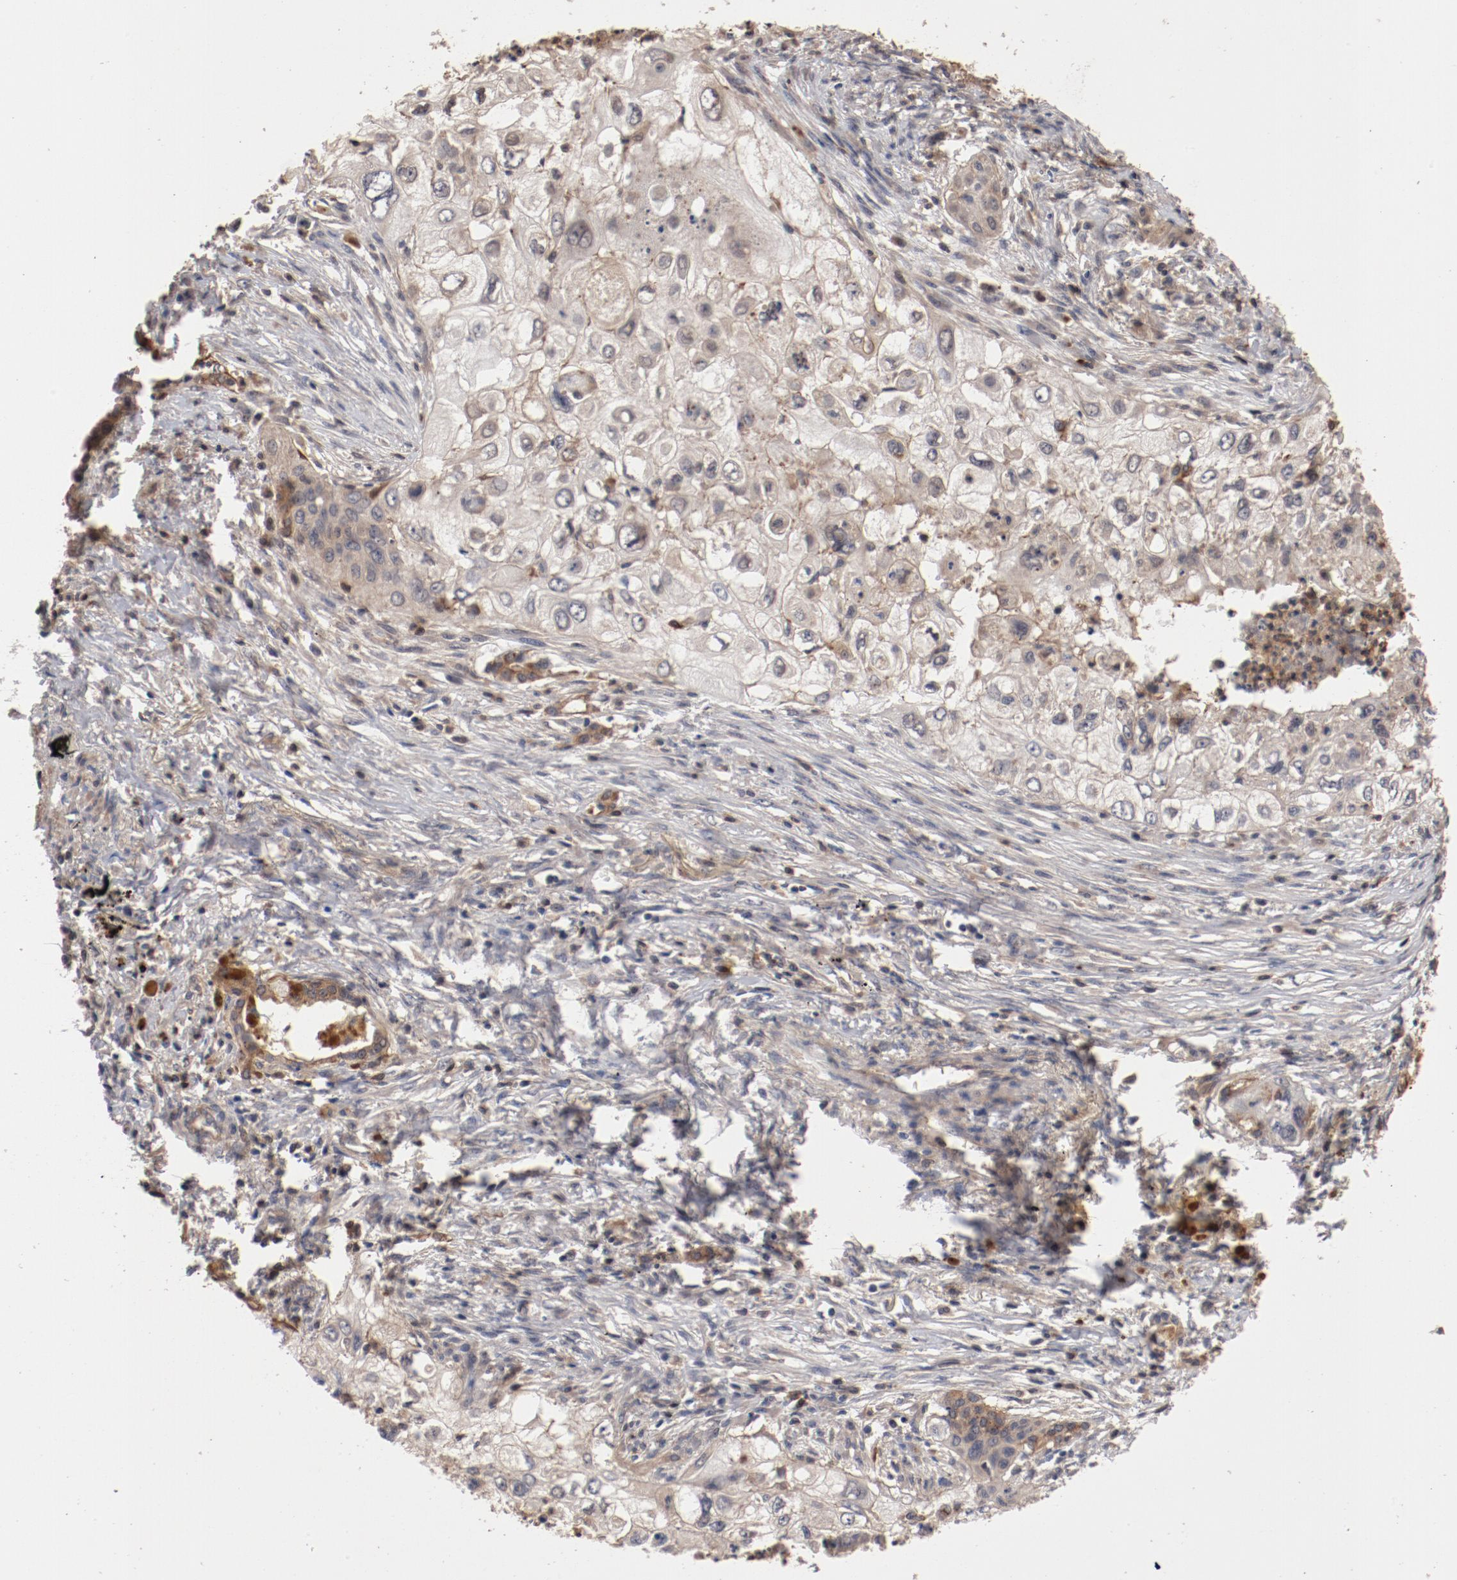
{"staining": {"intensity": "weak", "quantity": ">75%", "location": "cytoplasmic/membranous"}, "tissue": "lung cancer", "cell_type": "Tumor cells", "image_type": "cancer", "snomed": [{"axis": "morphology", "description": "Squamous cell carcinoma, NOS"}, {"axis": "topography", "description": "Lung"}], "caption": "Immunohistochemistry staining of squamous cell carcinoma (lung), which exhibits low levels of weak cytoplasmic/membranous expression in approximately >75% of tumor cells indicating weak cytoplasmic/membranous protein expression. The staining was performed using DAB (3,3'-diaminobenzidine) (brown) for protein detection and nuclei were counterstained in hematoxylin (blue).", "gene": "GUF1", "patient": {"sex": "male", "age": 71}}